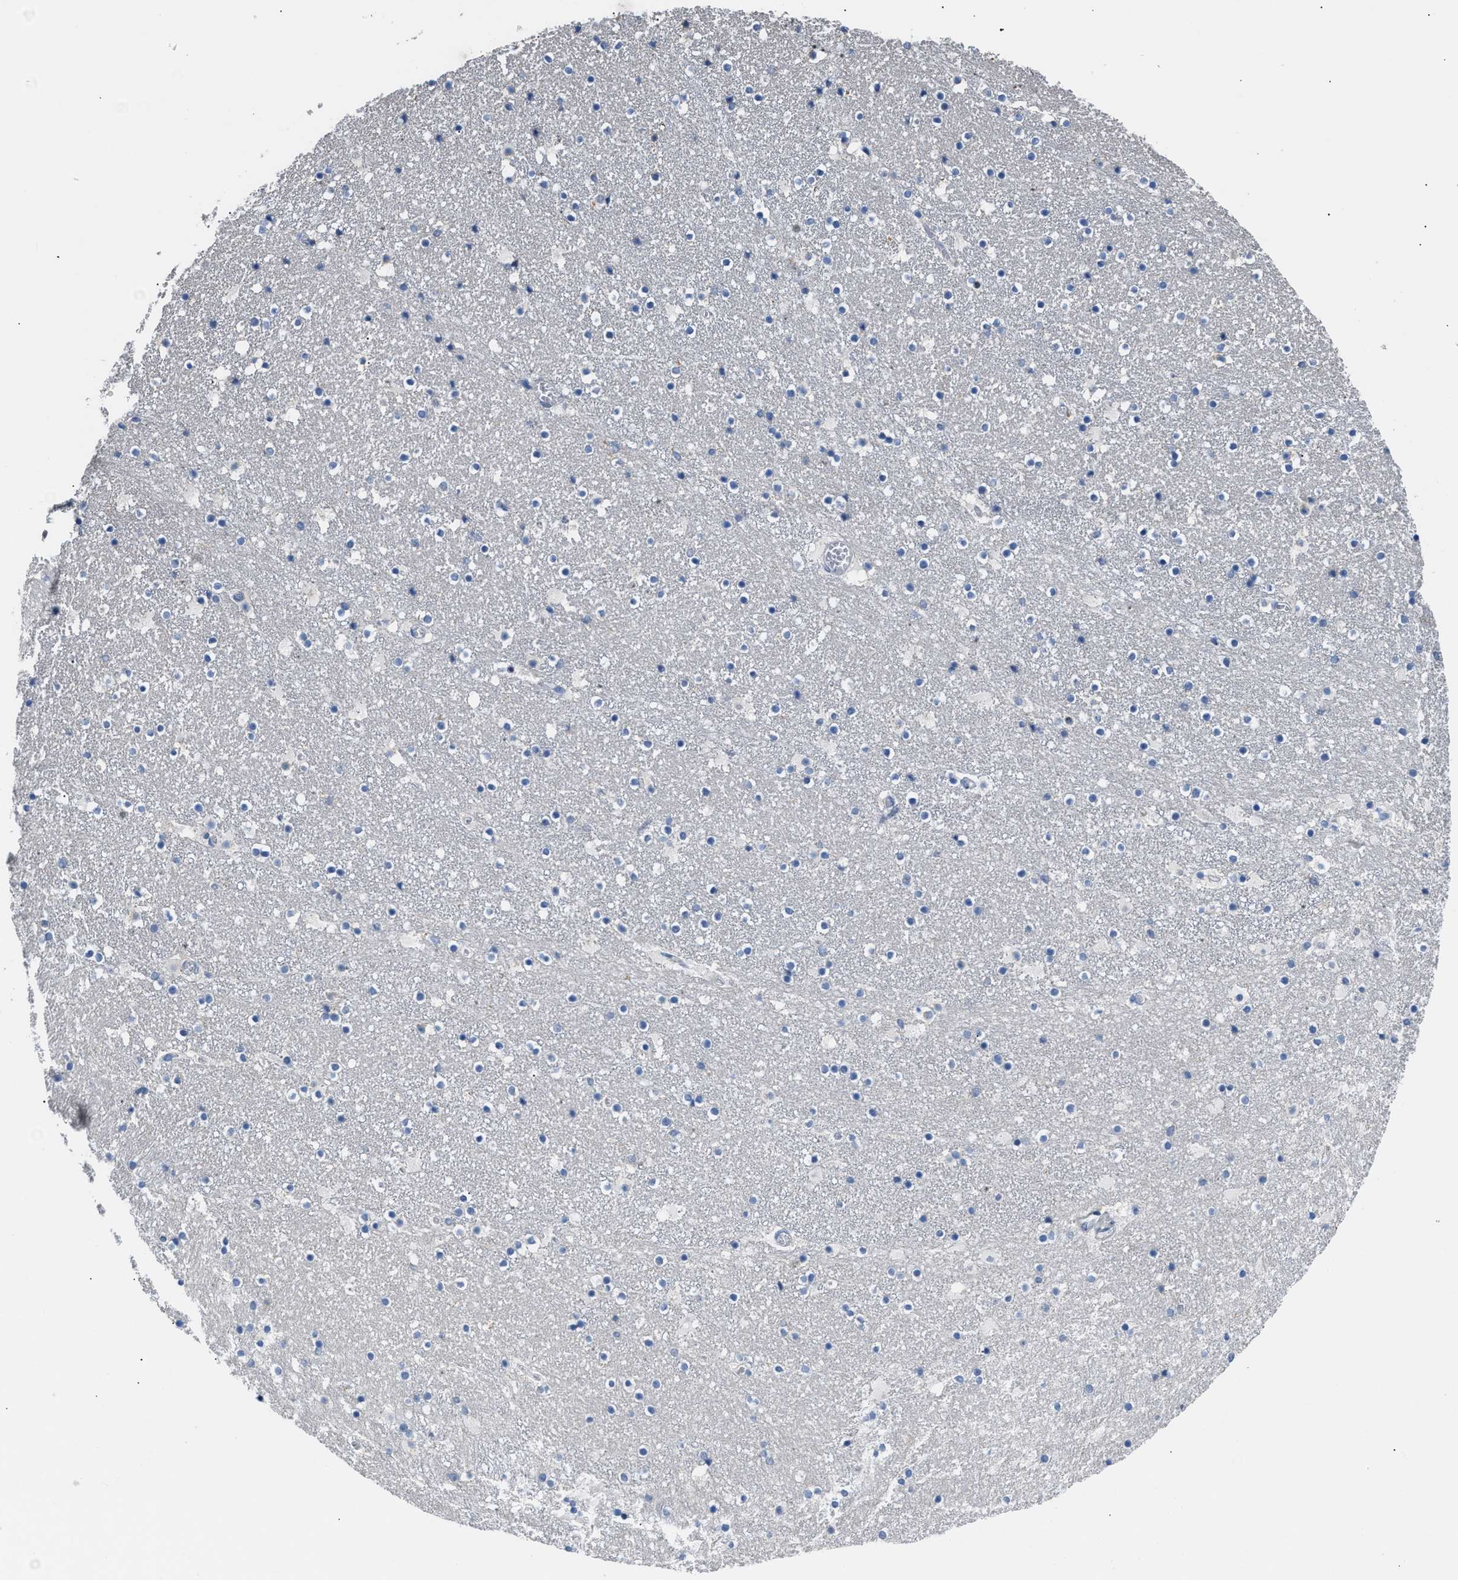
{"staining": {"intensity": "negative", "quantity": "none", "location": "none"}, "tissue": "caudate", "cell_type": "Glial cells", "image_type": "normal", "snomed": [{"axis": "morphology", "description": "Normal tissue, NOS"}, {"axis": "topography", "description": "Lateral ventricle wall"}], "caption": "An image of human caudate is negative for staining in glial cells. (Brightfield microscopy of DAB (3,3'-diaminobenzidine) immunohistochemistry at high magnification).", "gene": "ATP9A", "patient": {"sex": "male", "age": 45}}